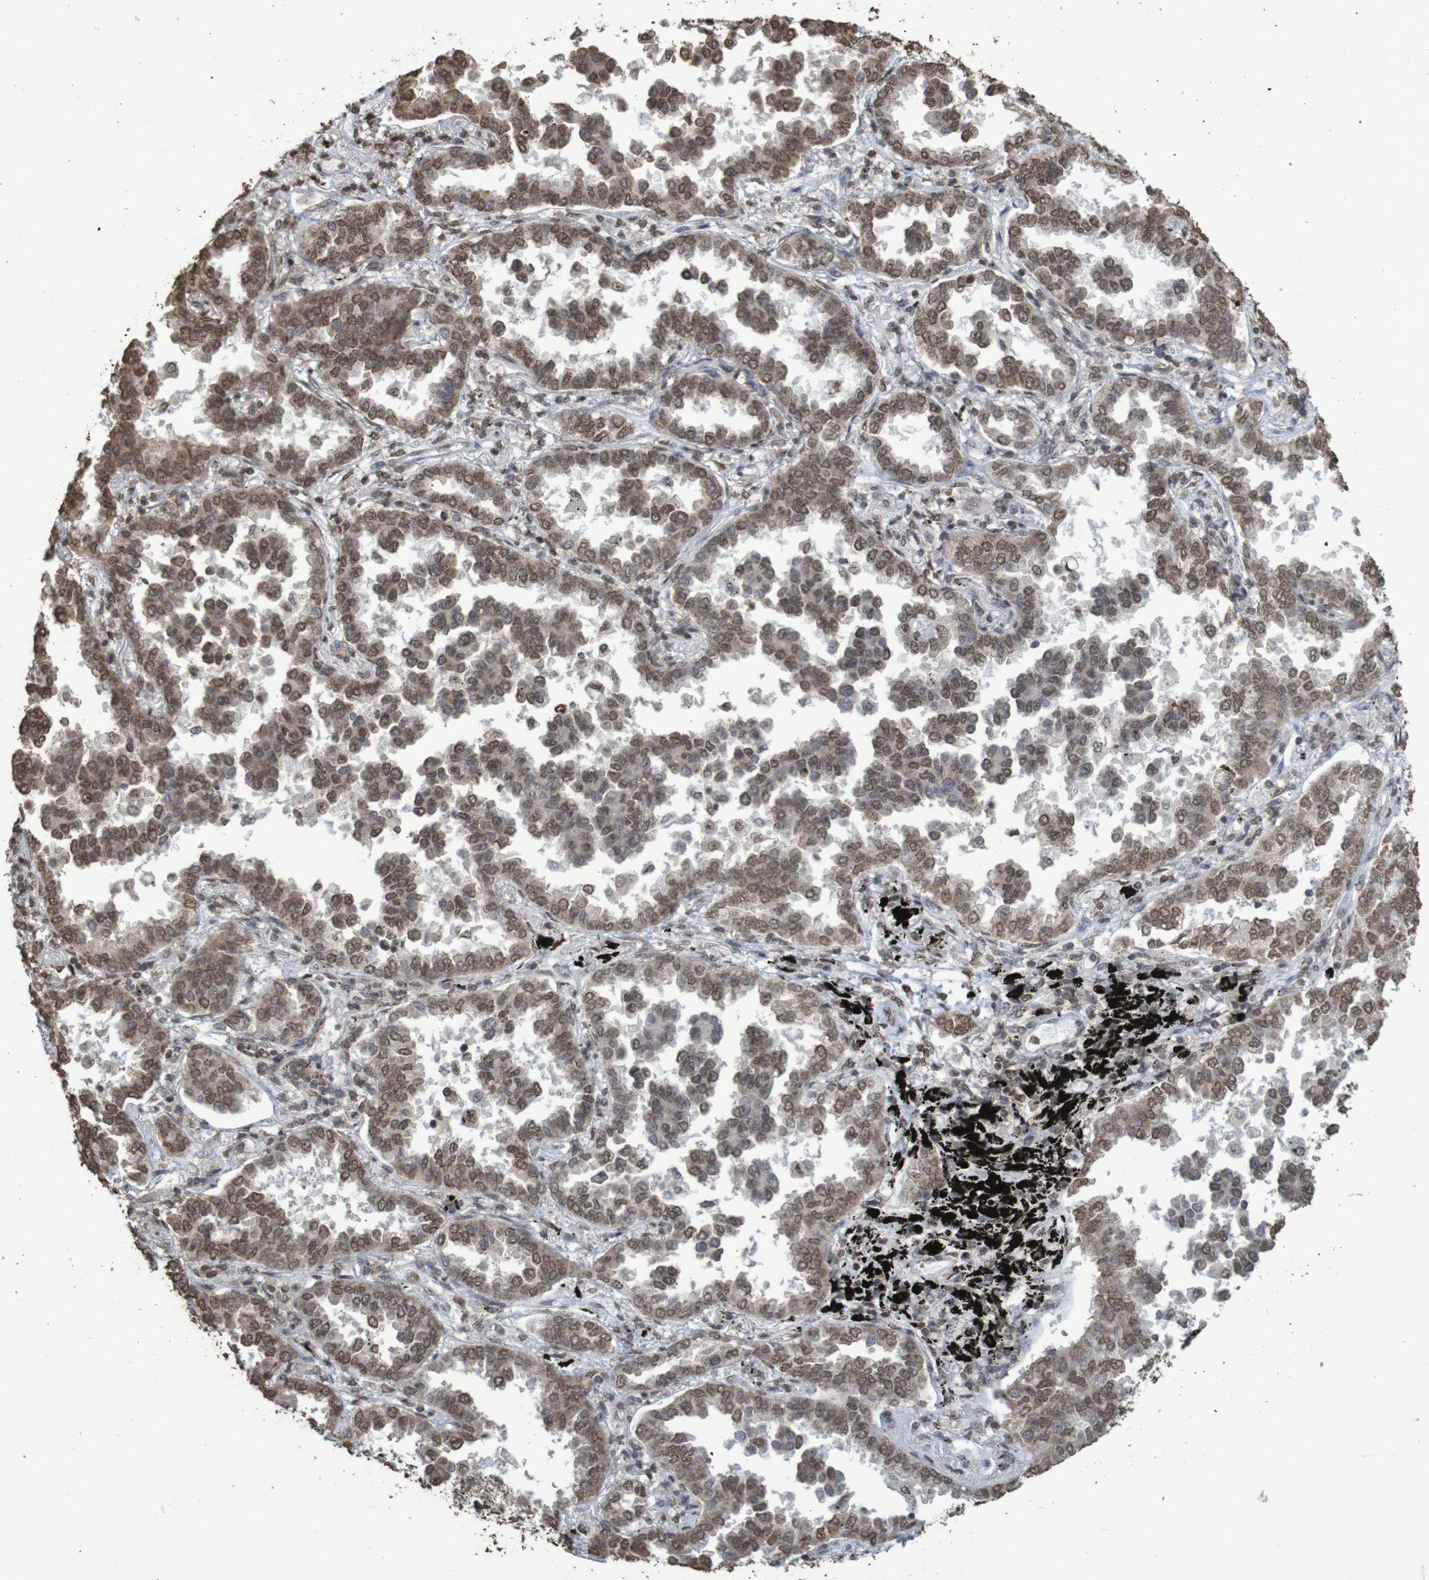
{"staining": {"intensity": "moderate", "quantity": ">75%", "location": "cytoplasmic/membranous,nuclear"}, "tissue": "lung cancer", "cell_type": "Tumor cells", "image_type": "cancer", "snomed": [{"axis": "morphology", "description": "Normal tissue, NOS"}, {"axis": "morphology", "description": "Adenocarcinoma, NOS"}, {"axis": "topography", "description": "Lung"}], "caption": "Adenocarcinoma (lung) tissue displays moderate cytoplasmic/membranous and nuclear positivity in about >75% of tumor cells", "gene": "GFI1", "patient": {"sex": "male", "age": 59}}